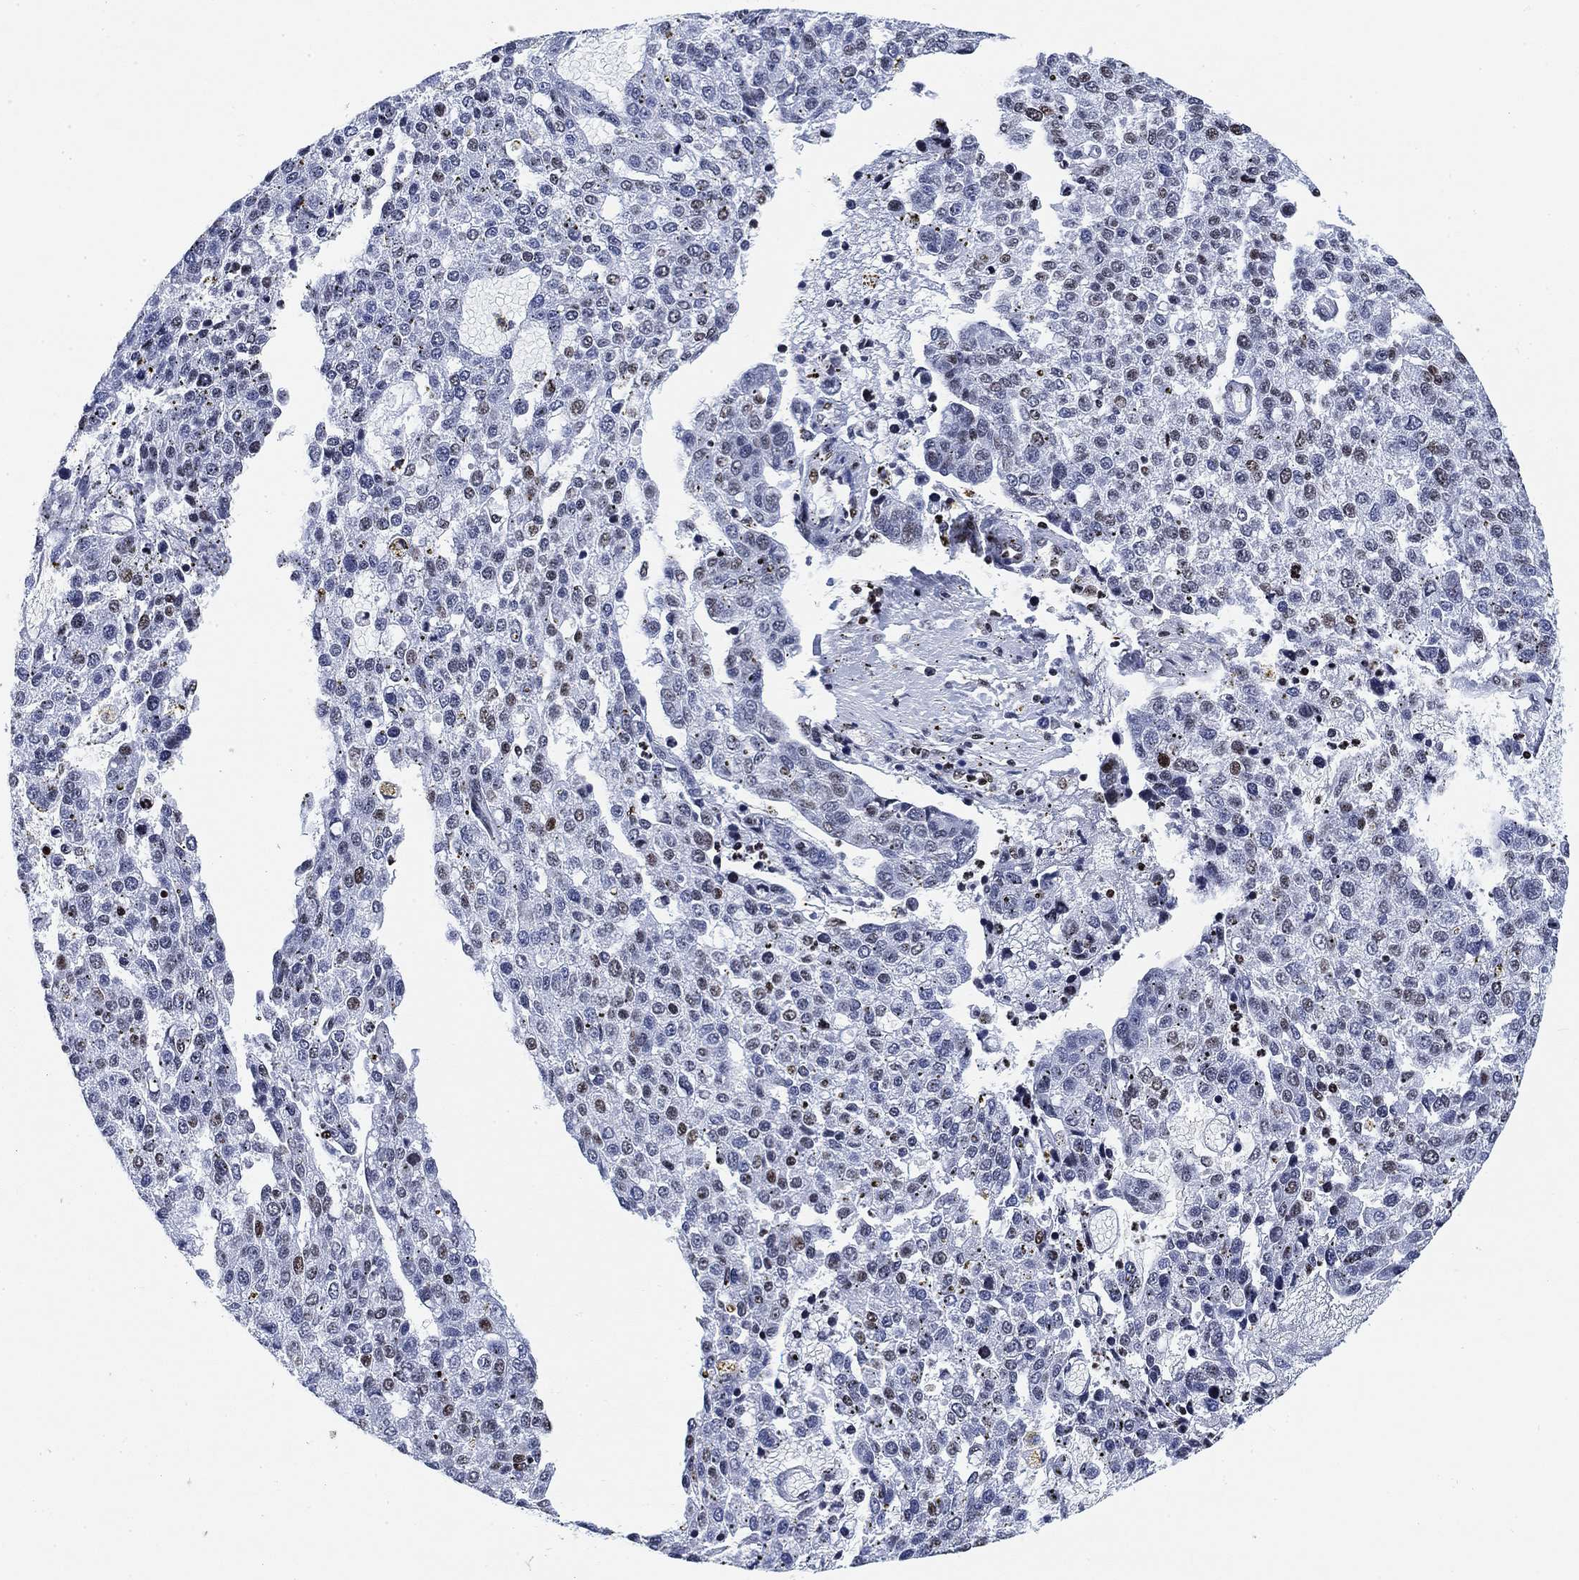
{"staining": {"intensity": "negative", "quantity": "none", "location": "none"}, "tissue": "pancreatic cancer", "cell_type": "Tumor cells", "image_type": "cancer", "snomed": [{"axis": "morphology", "description": "Adenocarcinoma, NOS"}, {"axis": "topography", "description": "Pancreas"}], "caption": "Tumor cells show no significant protein expression in pancreatic cancer (adenocarcinoma).", "gene": "H1-10", "patient": {"sex": "female", "age": 61}}